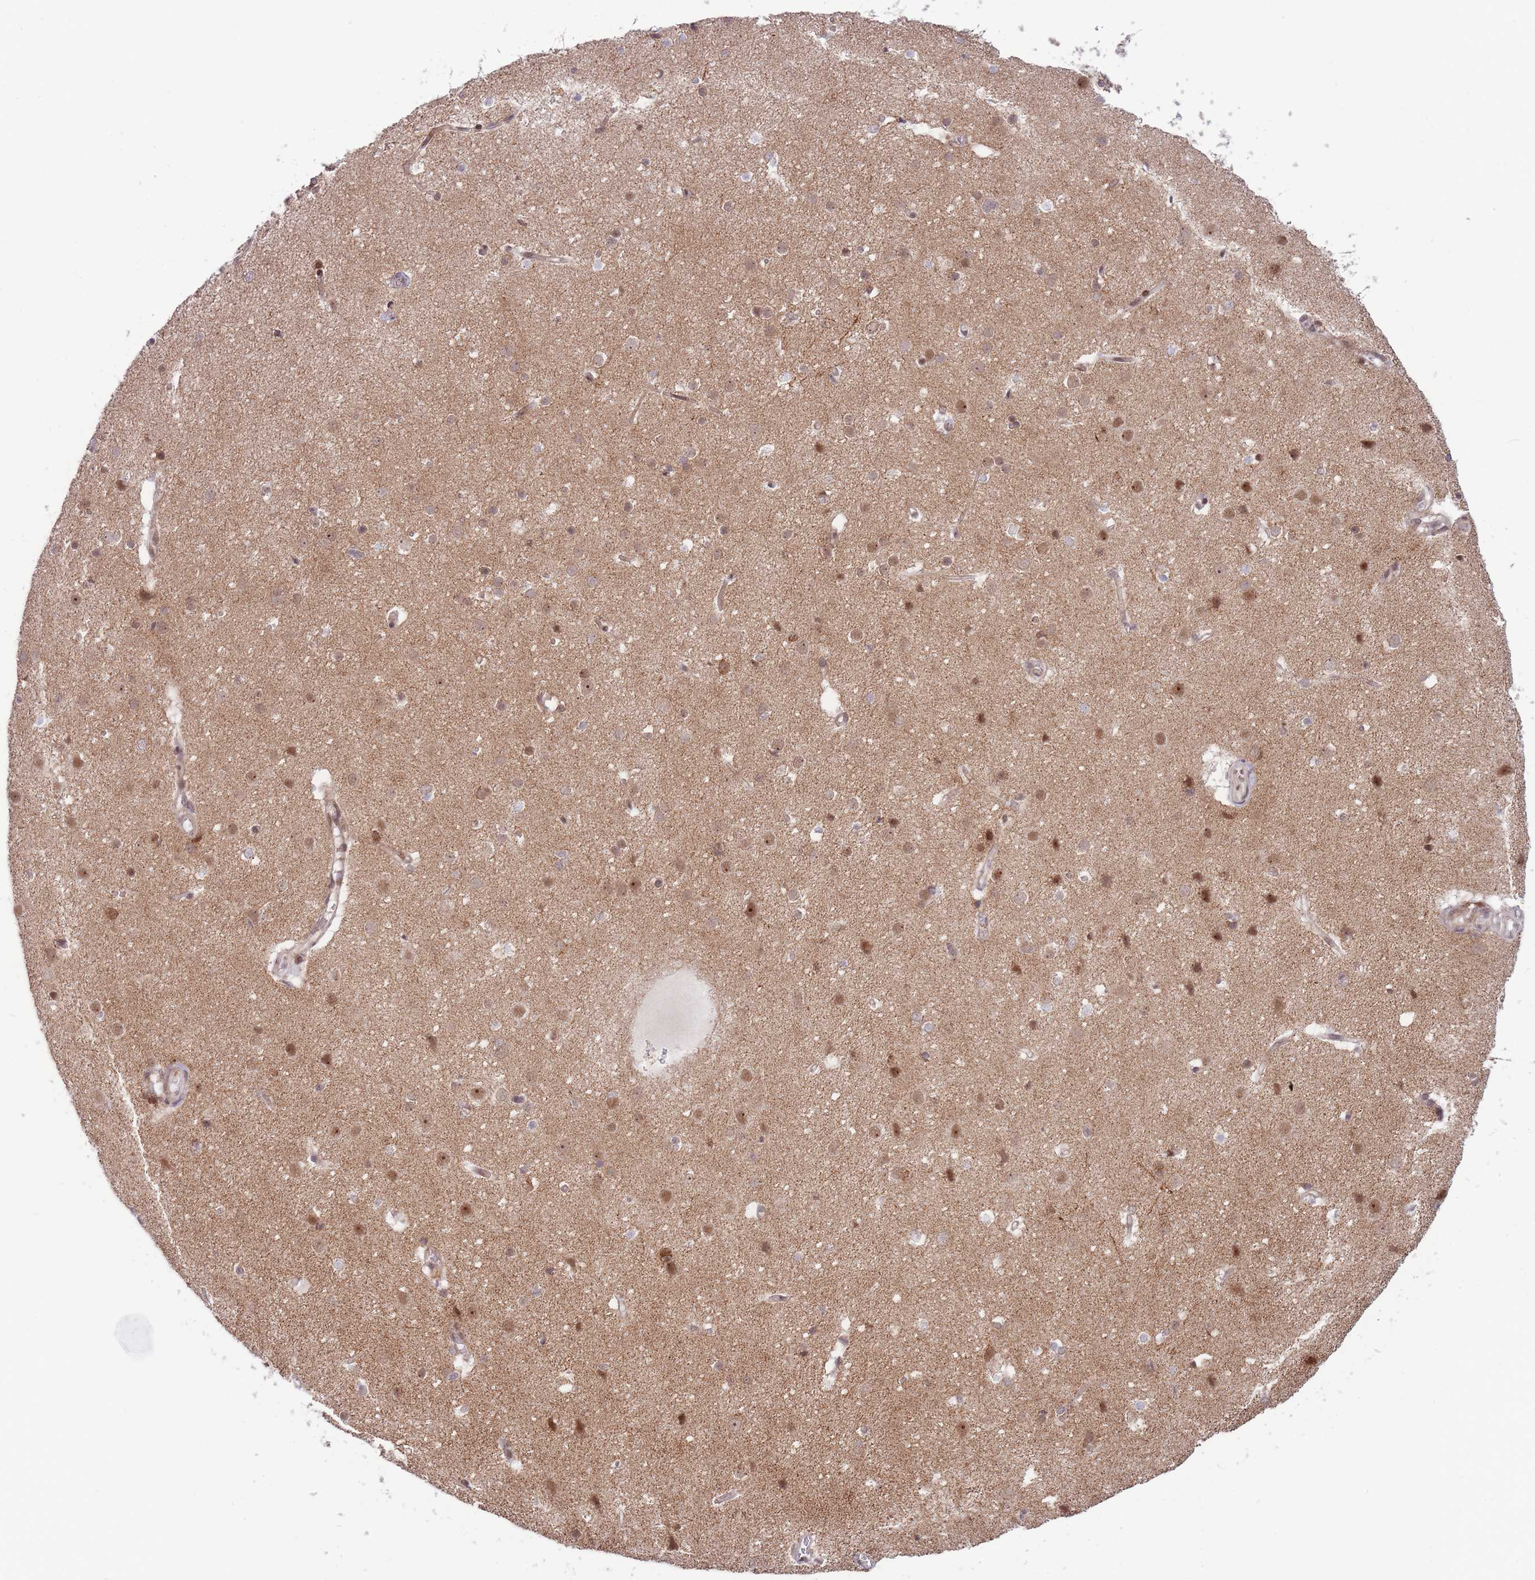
{"staining": {"intensity": "moderate", "quantity": "25%-75%", "location": "cytoplasmic/membranous,nuclear"}, "tissue": "cerebral cortex", "cell_type": "Endothelial cells", "image_type": "normal", "snomed": [{"axis": "morphology", "description": "Normal tissue, NOS"}, {"axis": "topography", "description": "Cerebral cortex"}], "caption": "Human cerebral cortex stained with a brown dye displays moderate cytoplasmic/membranous,nuclear positive positivity in approximately 25%-75% of endothelial cells.", "gene": "BOD1L1", "patient": {"sex": "male", "age": 37}}